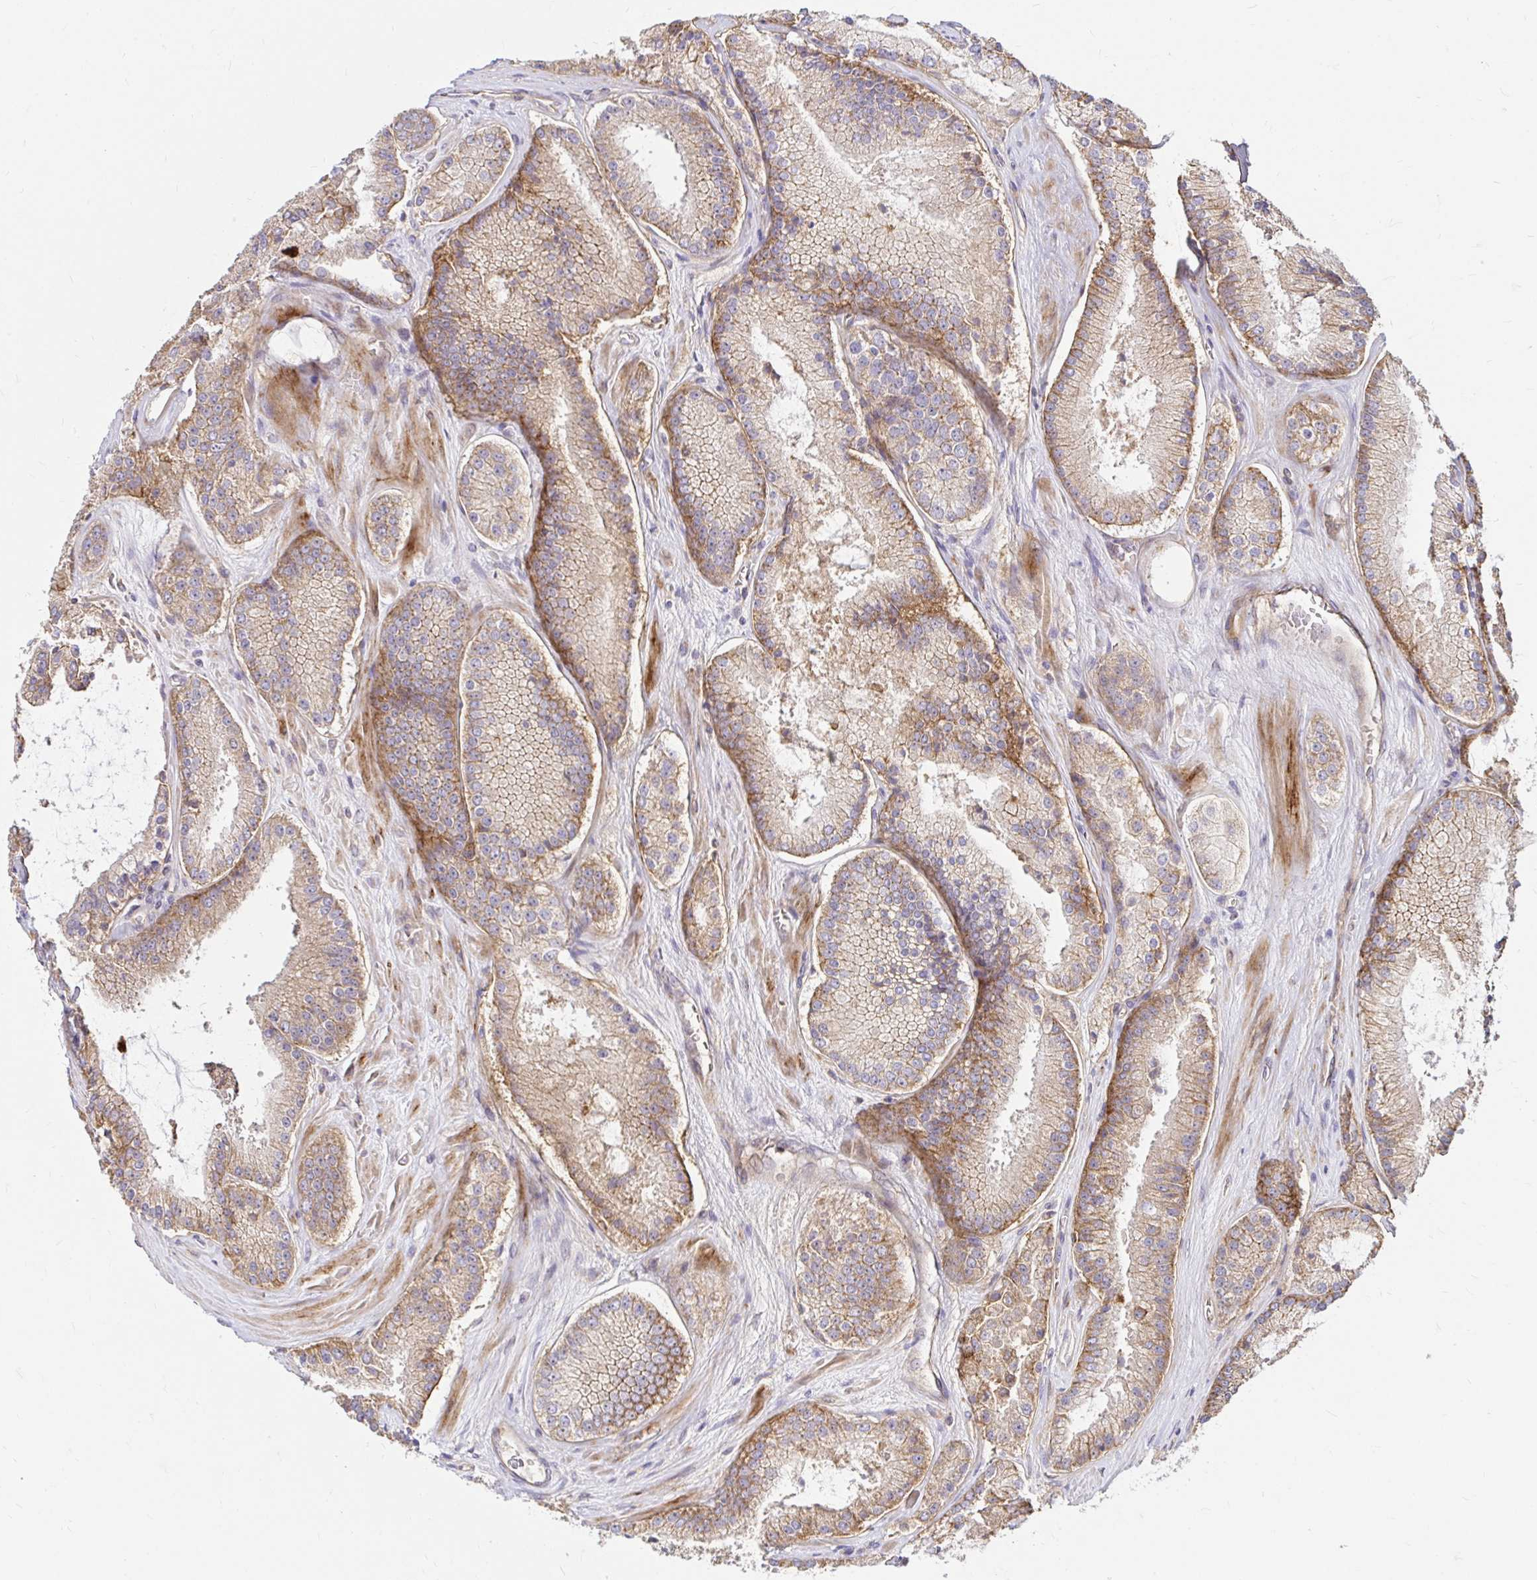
{"staining": {"intensity": "weak", "quantity": "25%-75%", "location": "cytoplasmic/membranous"}, "tissue": "prostate cancer", "cell_type": "Tumor cells", "image_type": "cancer", "snomed": [{"axis": "morphology", "description": "Adenocarcinoma, High grade"}, {"axis": "topography", "description": "Prostate"}], "caption": "Prostate cancer stained for a protein (brown) demonstrates weak cytoplasmic/membranous positive staining in about 25%-75% of tumor cells.", "gene": "ITGA2", "patient": {"sex": "male", "age": 73}}